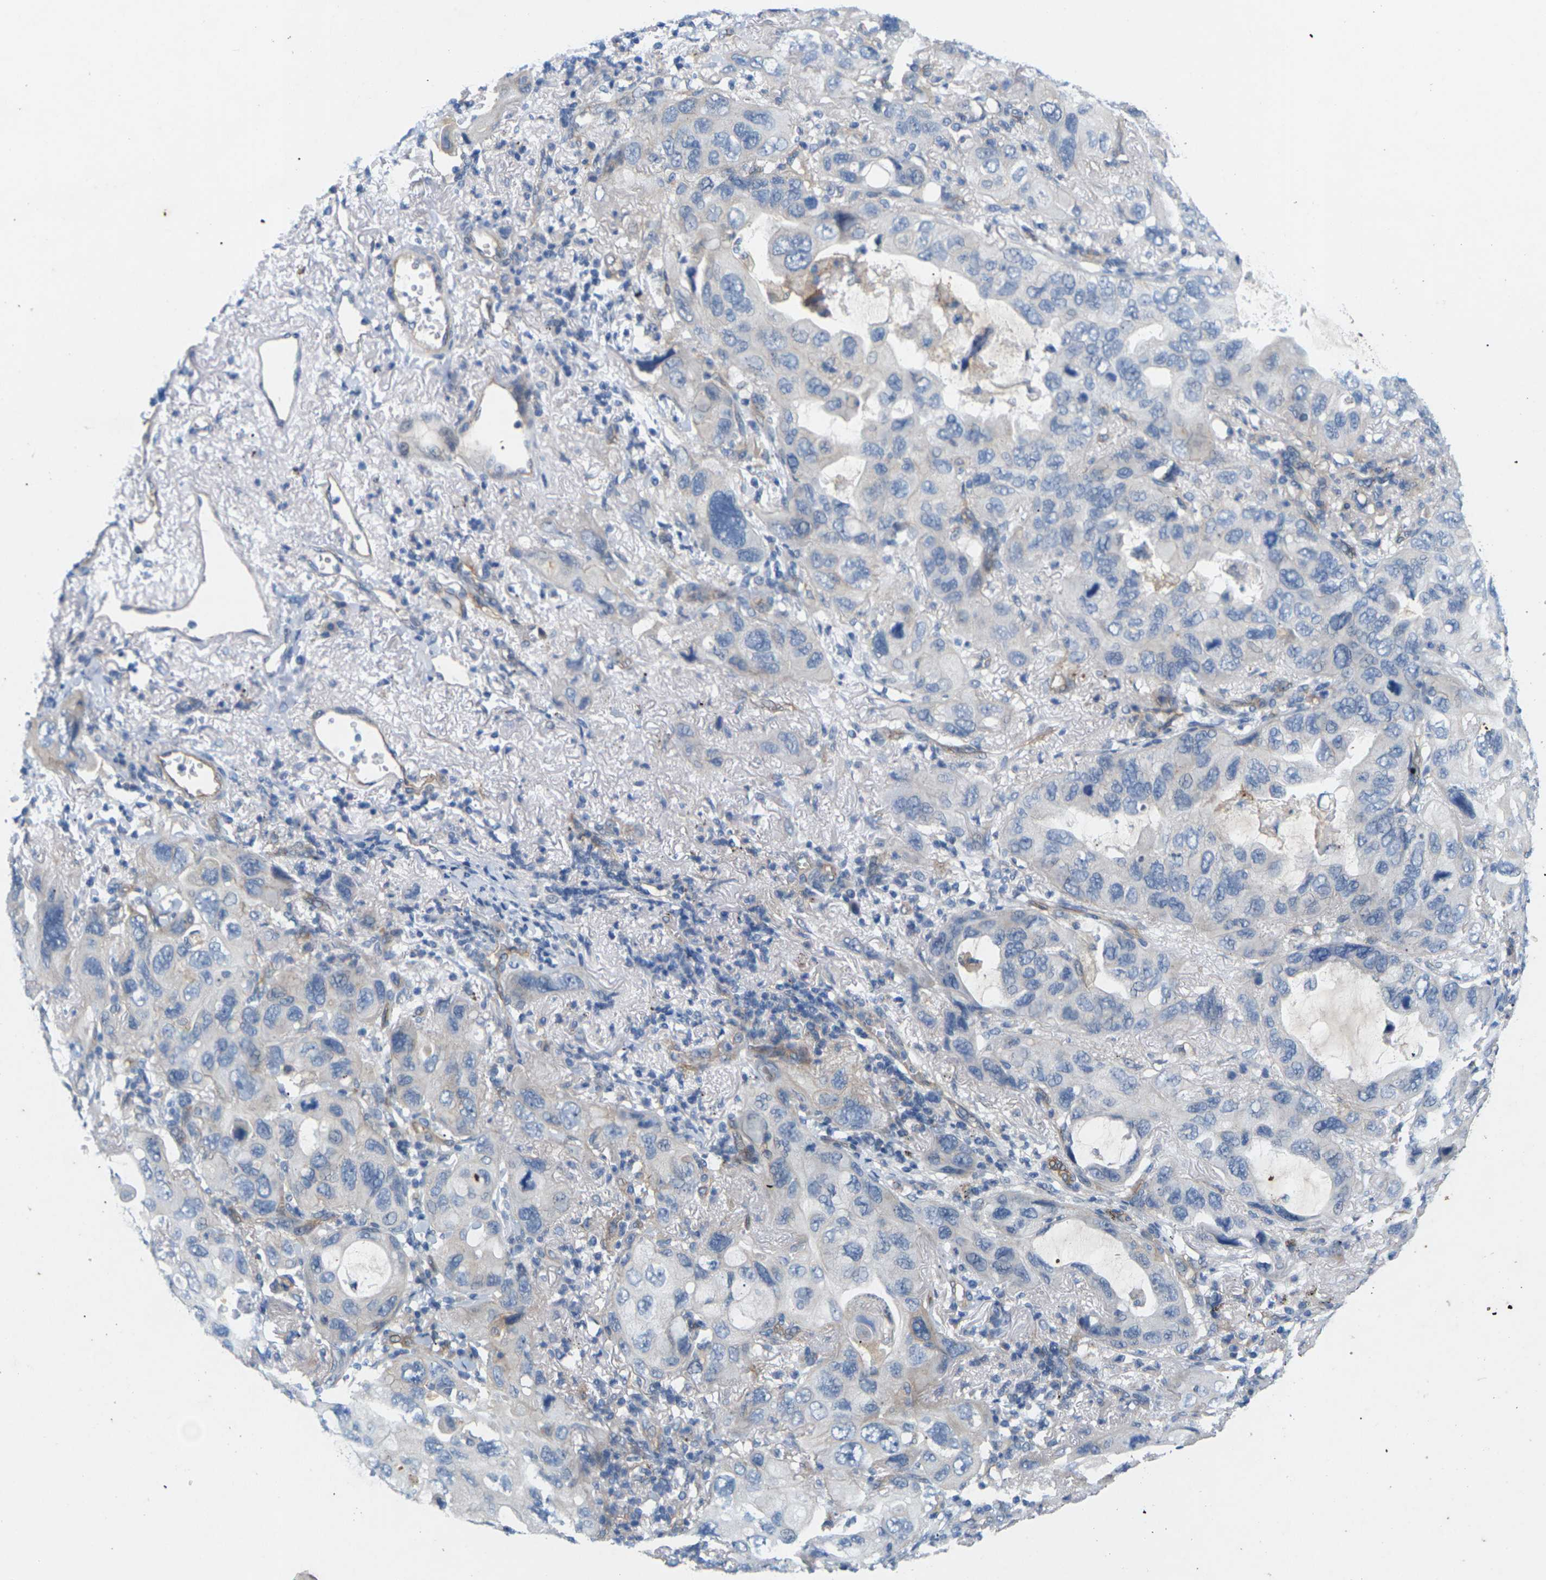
{"staining": {"intensity": "negative", "quantity": "none", "location": "none"}, "tissue": "lung cancer", "cell_type": "Tumor cells", "image_type": "cancer", "snomed": [{"axis": "morphology", "description": "Squamous cell carcinoma, NOS"}, {"axis": "topography", "description": "Lung"}], "caption": "Immunohistochemistry (IHC) micrograph of neoplastic tissue: human squamous cell carcinoma (lung) stained with DAB displays no significant protein staining in tumor cells. (DAB IHC visualized using brightfield microscopy, high magnification).", "gene": "ITGA5", "patient": {"sex": "female", "age": 73}}